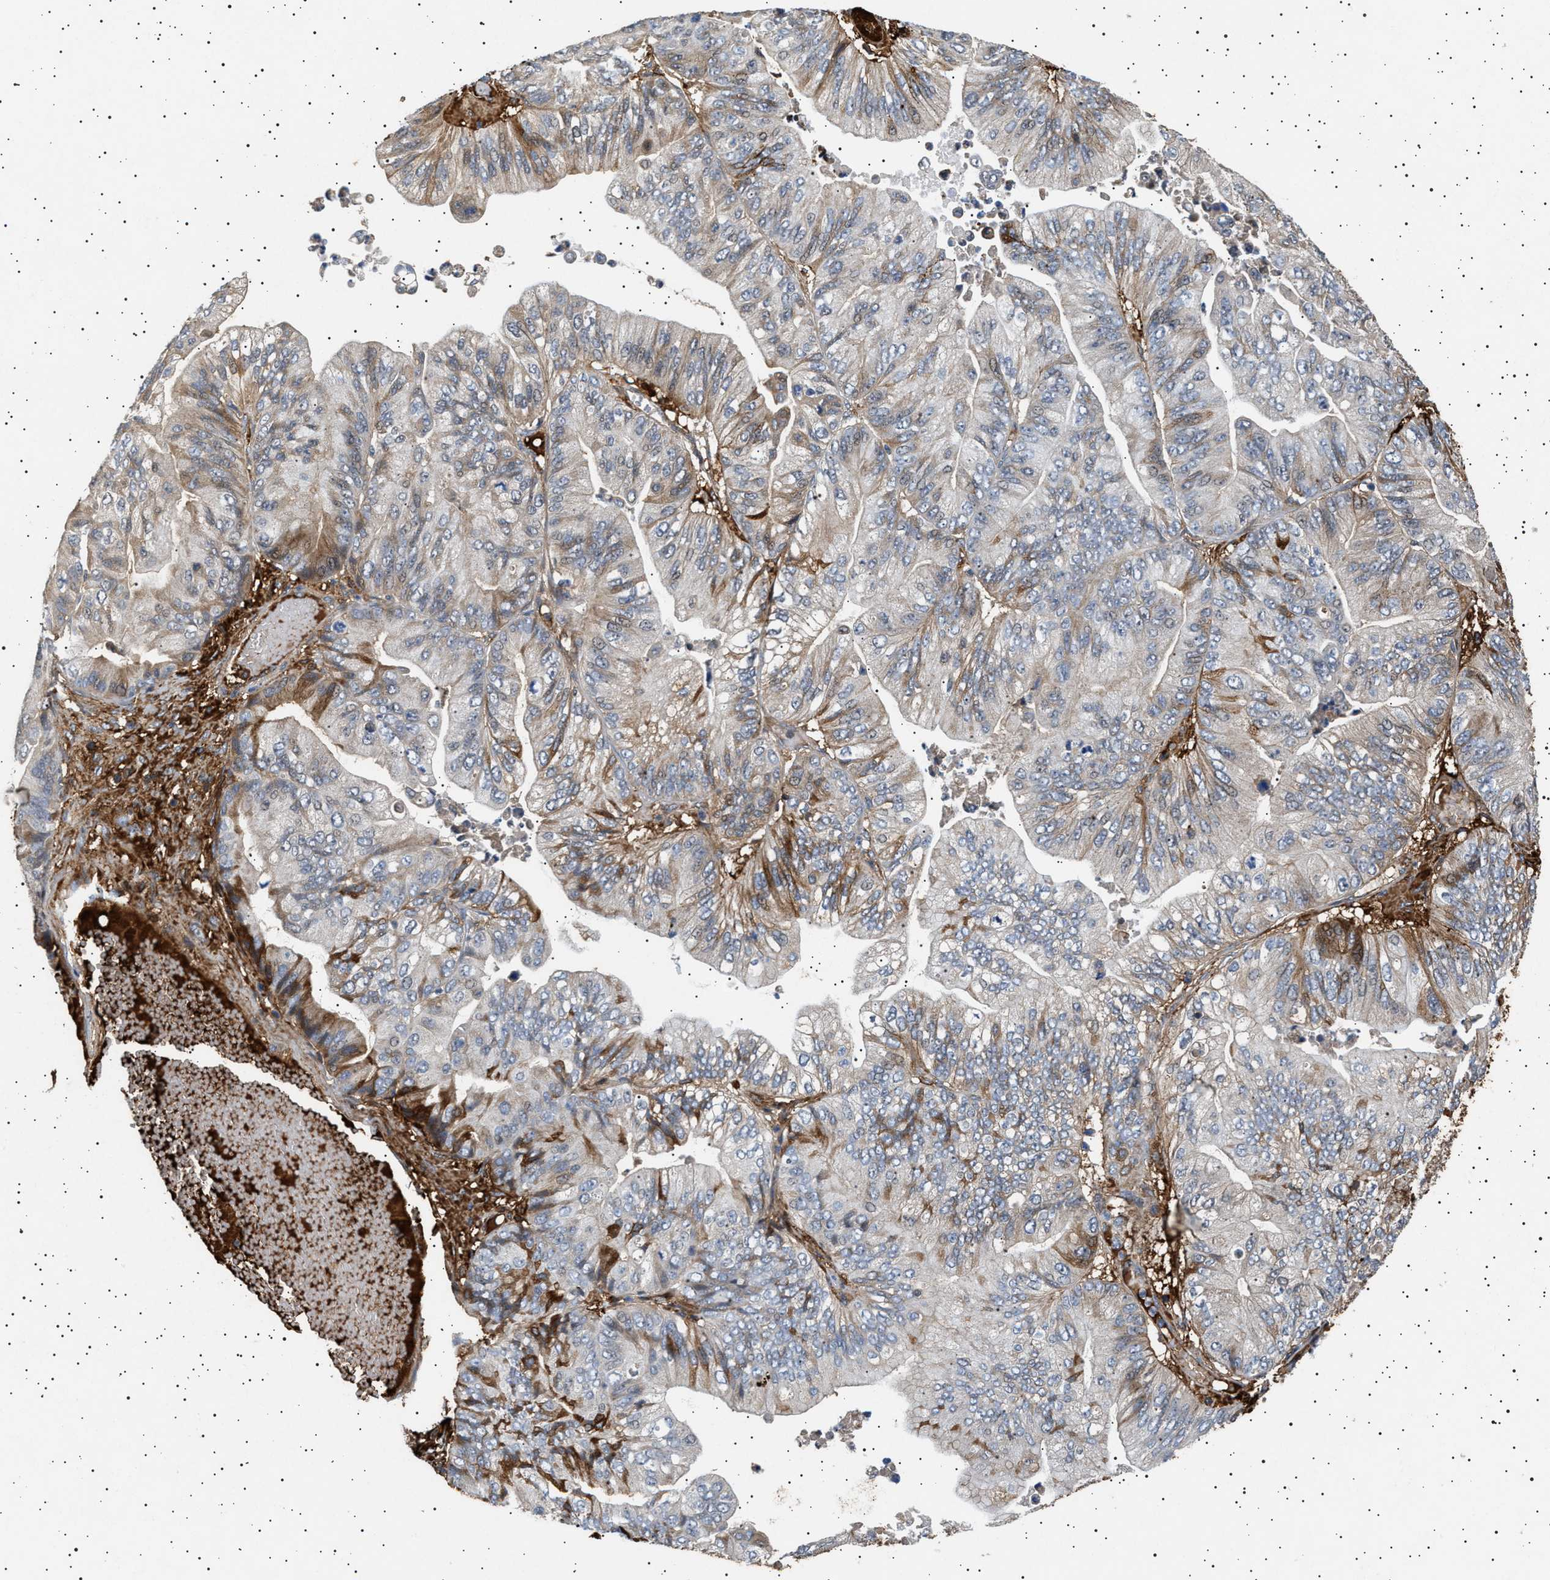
{"staining": {"intensity": "weak", "quantity": "25%-75%", "location": "cytoplasmic/membranous"}, "tissue": "ovarian cancer", "cell_type": "Tumor cells", "image_type": "cancer", "snomed": [{"axis": "morphology", "description": "Cystadenocarcinoma, mucinous, NOS"}, {"axis": "topography", "description": "Ovary"}], "caption": "Immunohistochemical staining of ovarian cancer (mucinous cystadenocarcinoma) displays weak cytoplasmic/membranous protein staining in approximately 25%-75% of tumor cells. Using DAB (3,3'-diaminobenzidine) (brown) and hematoxylin (blue) stains, captured at high magnification using brightfield microscopy.", "gene": "FICD", "patient": {"sex": "female", "age": 61}}